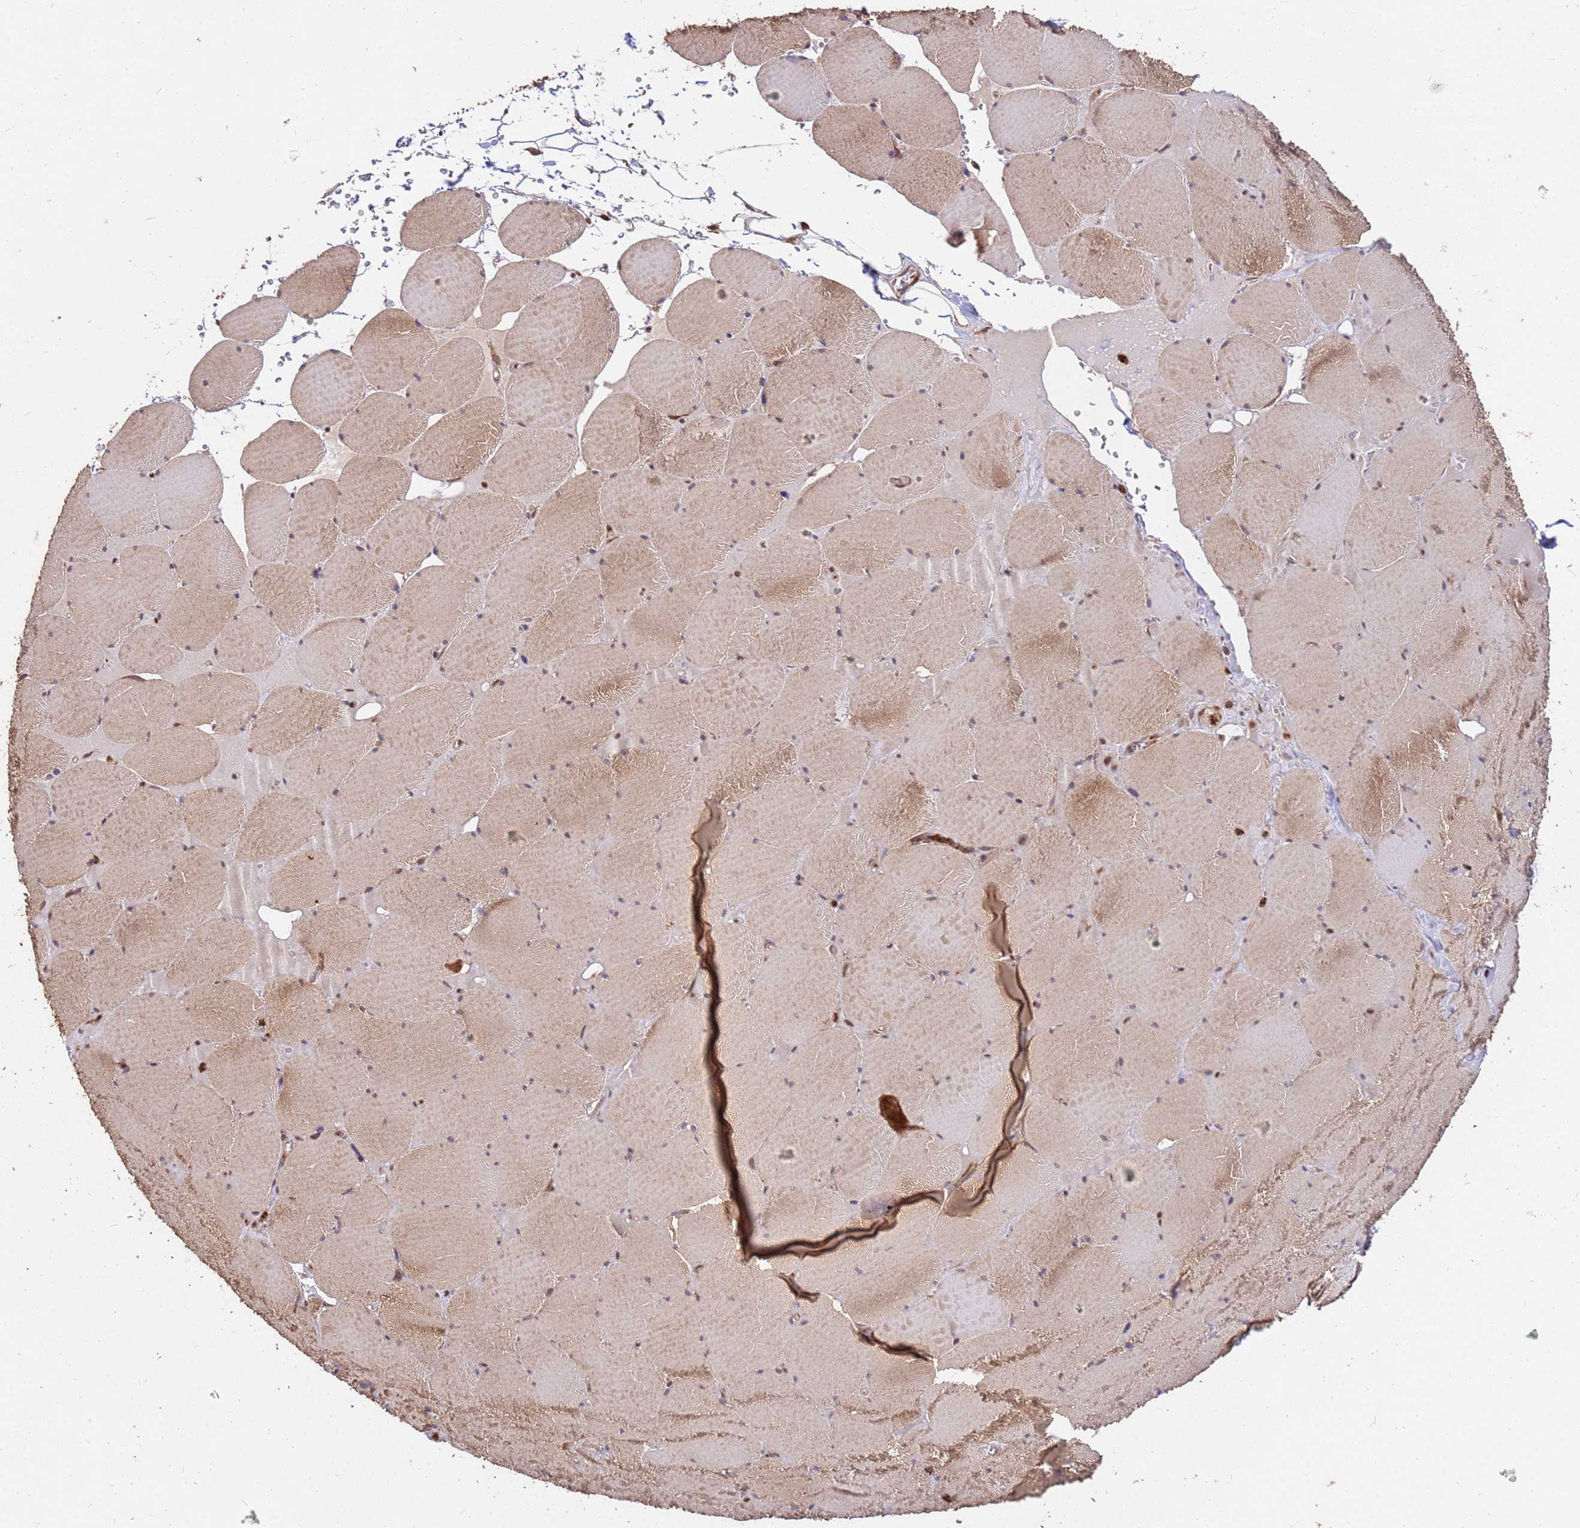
{"staining": {"intensity": "moderate", "quantity": "<25%", "location": "cytoplasmic/membranous,nuclear"}, "tissue": "skeletal muscle", "cell_type": "Myocytes", "image_type": "normal", "snomed": [{"axis": "morphology", "description": "Normal tissue, NOS"}, {"axis": "topography", "description": "Skeletal muscle"}, {"axis": "topography", "description": "Head-Neck"}], "caption": "Skeletal muscle was stained to show a protein in brown. There is low levels of moderate cytoplasmic/membranous,nuclear expression in about <25% of myocytes.", "gene": "ZNF619", "patient": {"sex": "male", "age": 66}}